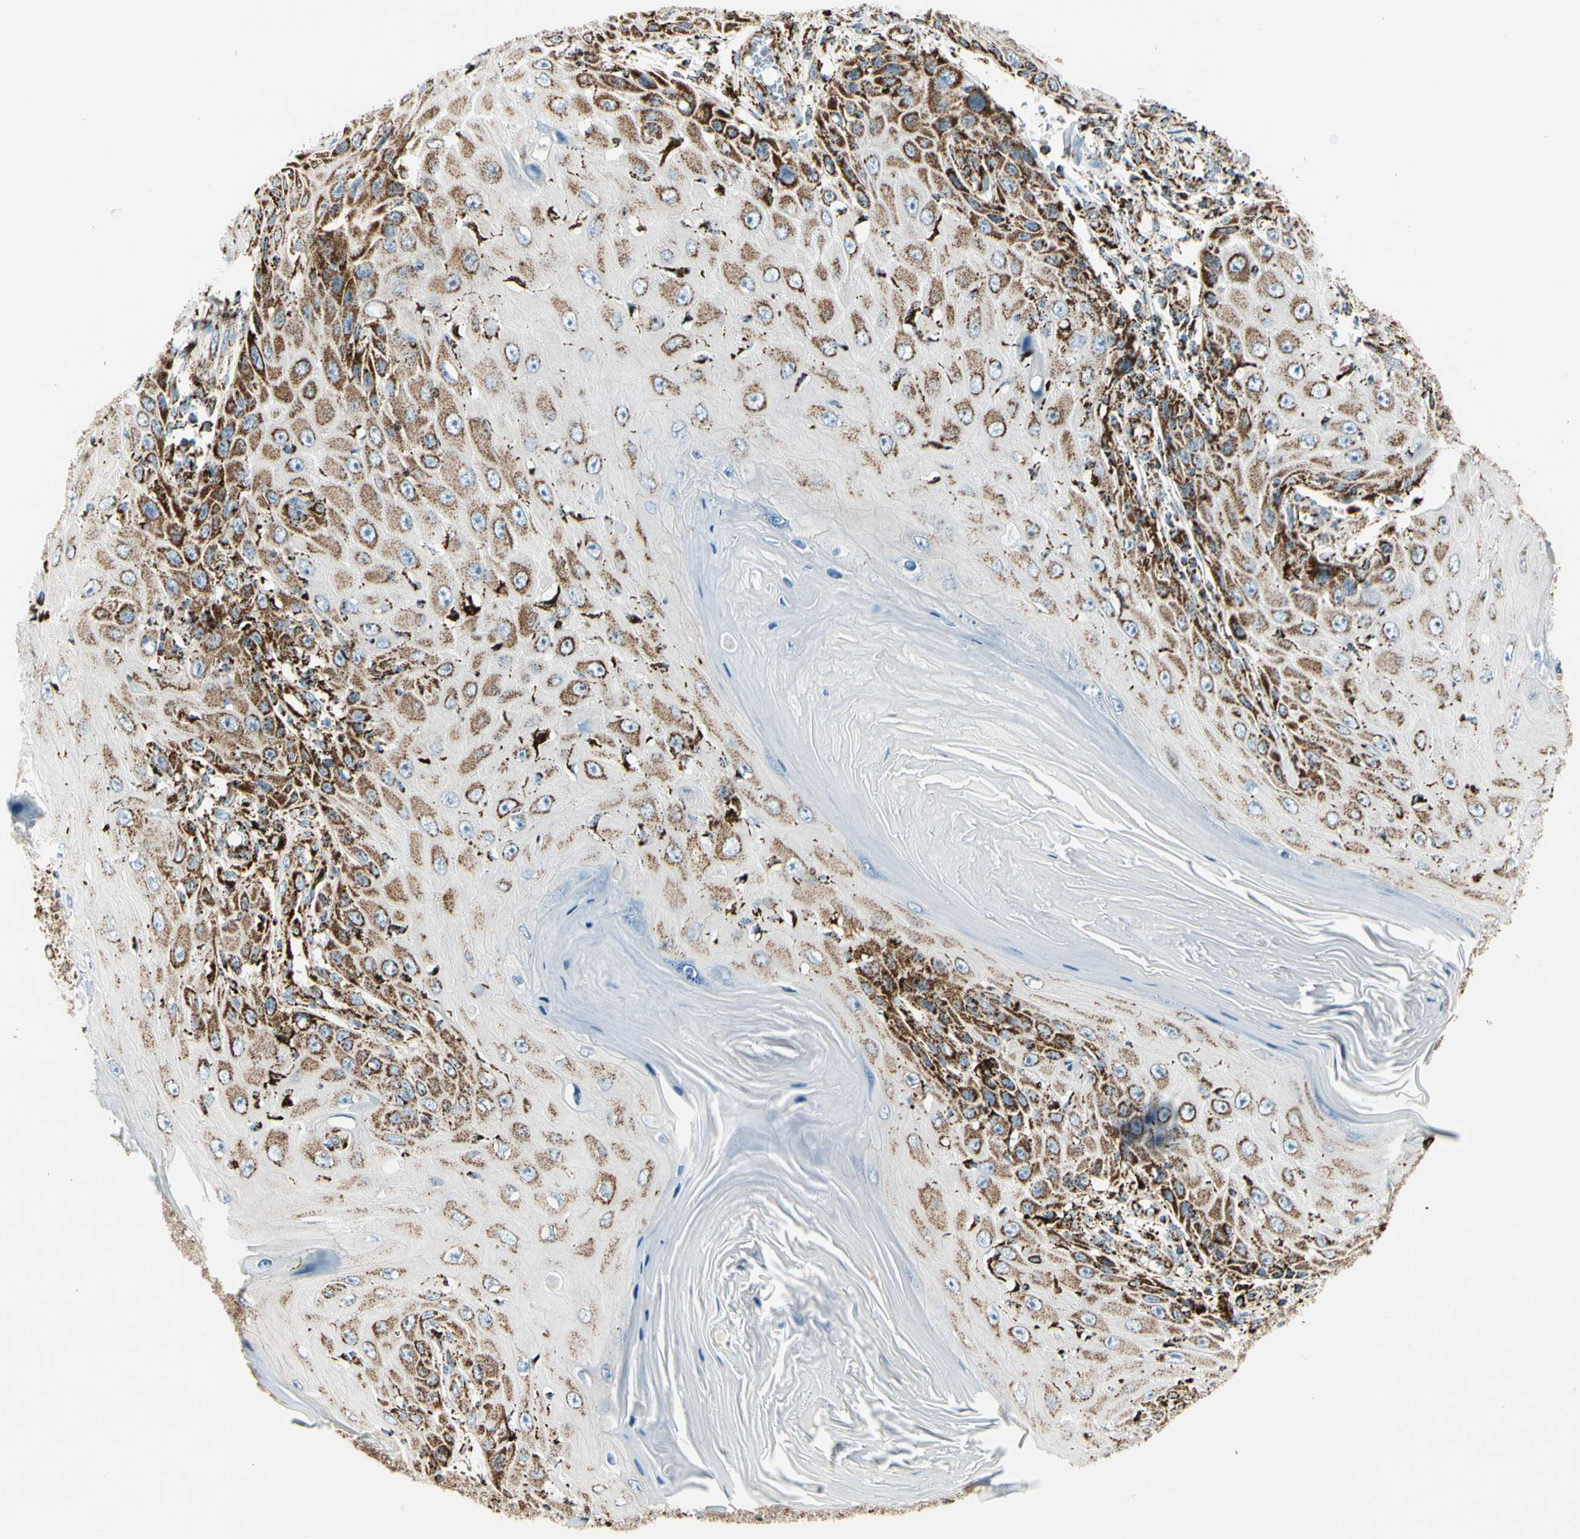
{"staining": {"intensity": "strong", "quantity": "25%-75%", "location": "cytoplasmic/membranous"}, "tissue": "skin cancer", "cell_type": "Tumor cells", "image_type": "cancer", "snomed": [{"axis": "morphology", "description": "Squamous cell carcinoma, NOS"}, {"axis": "topography", "description": "Skin"}], "caption": "Skin cancer stained for a protein (brown) demonstrates strong cytoplasmic/membranous positive expression in about 25%-75% of tumor cells.", "gene": "ME2", "patient": {"sex": "female", "age": 73}}